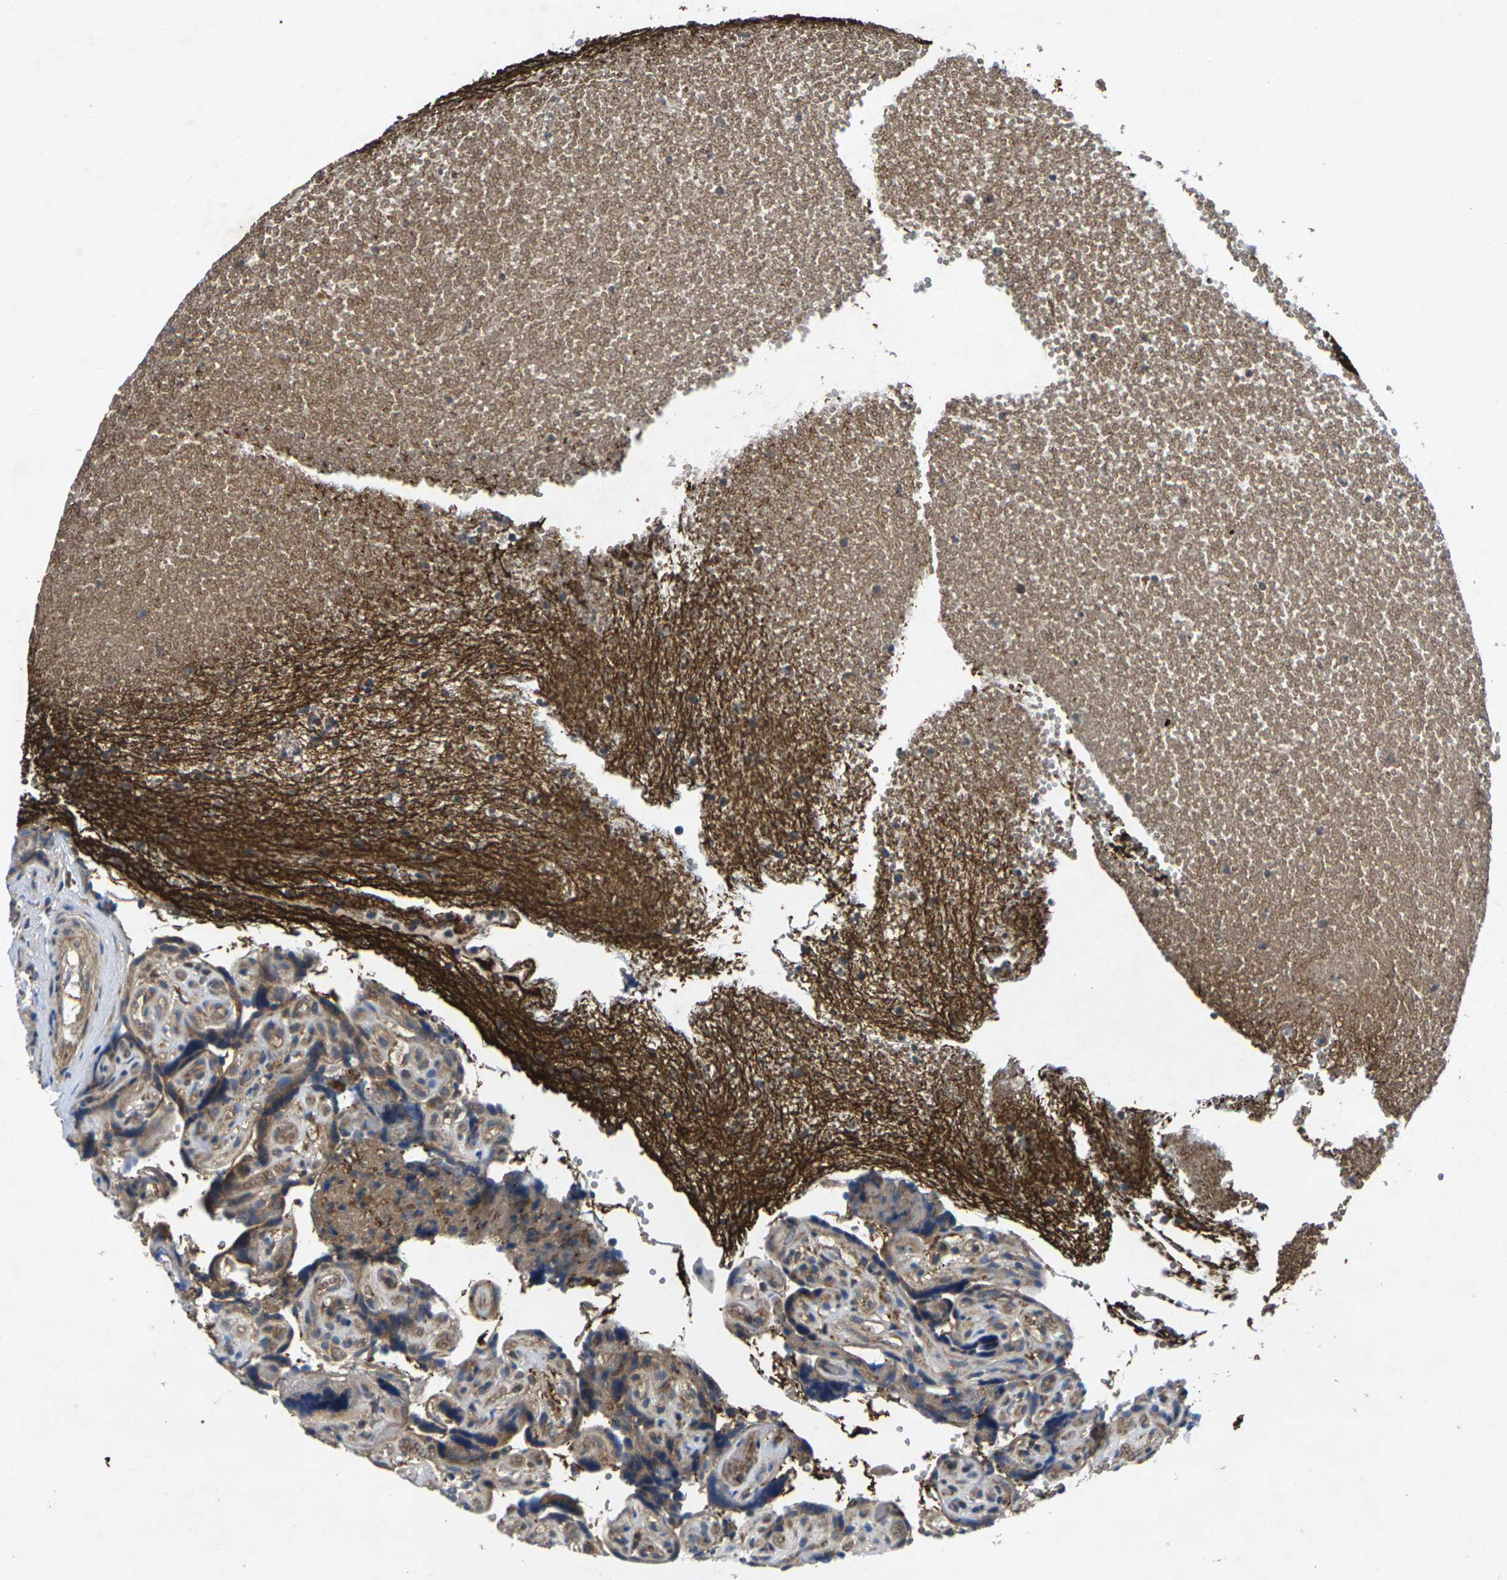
{"staining": {"intensity": "strong", "quantity": ">75%", "location": "cytoplasmic/membranous"}, "tissue": "placenta", "cell_type": "Trophoblastic cells", "image_type": "normal", "snomed": [{"axis": "morphology", "description": "Normal tissue, NOS"}, {"axis": "topography", "description": "Placenta"}], "caption": "Immunohistochemistry (DAB) staining of normal human placenta demonstrates strong cytoplasmic/membranous protein expression in about >75% of trophoblastic cells.", "gene": "KIF1B", "patient": {"sex": "female", "age": 30}}